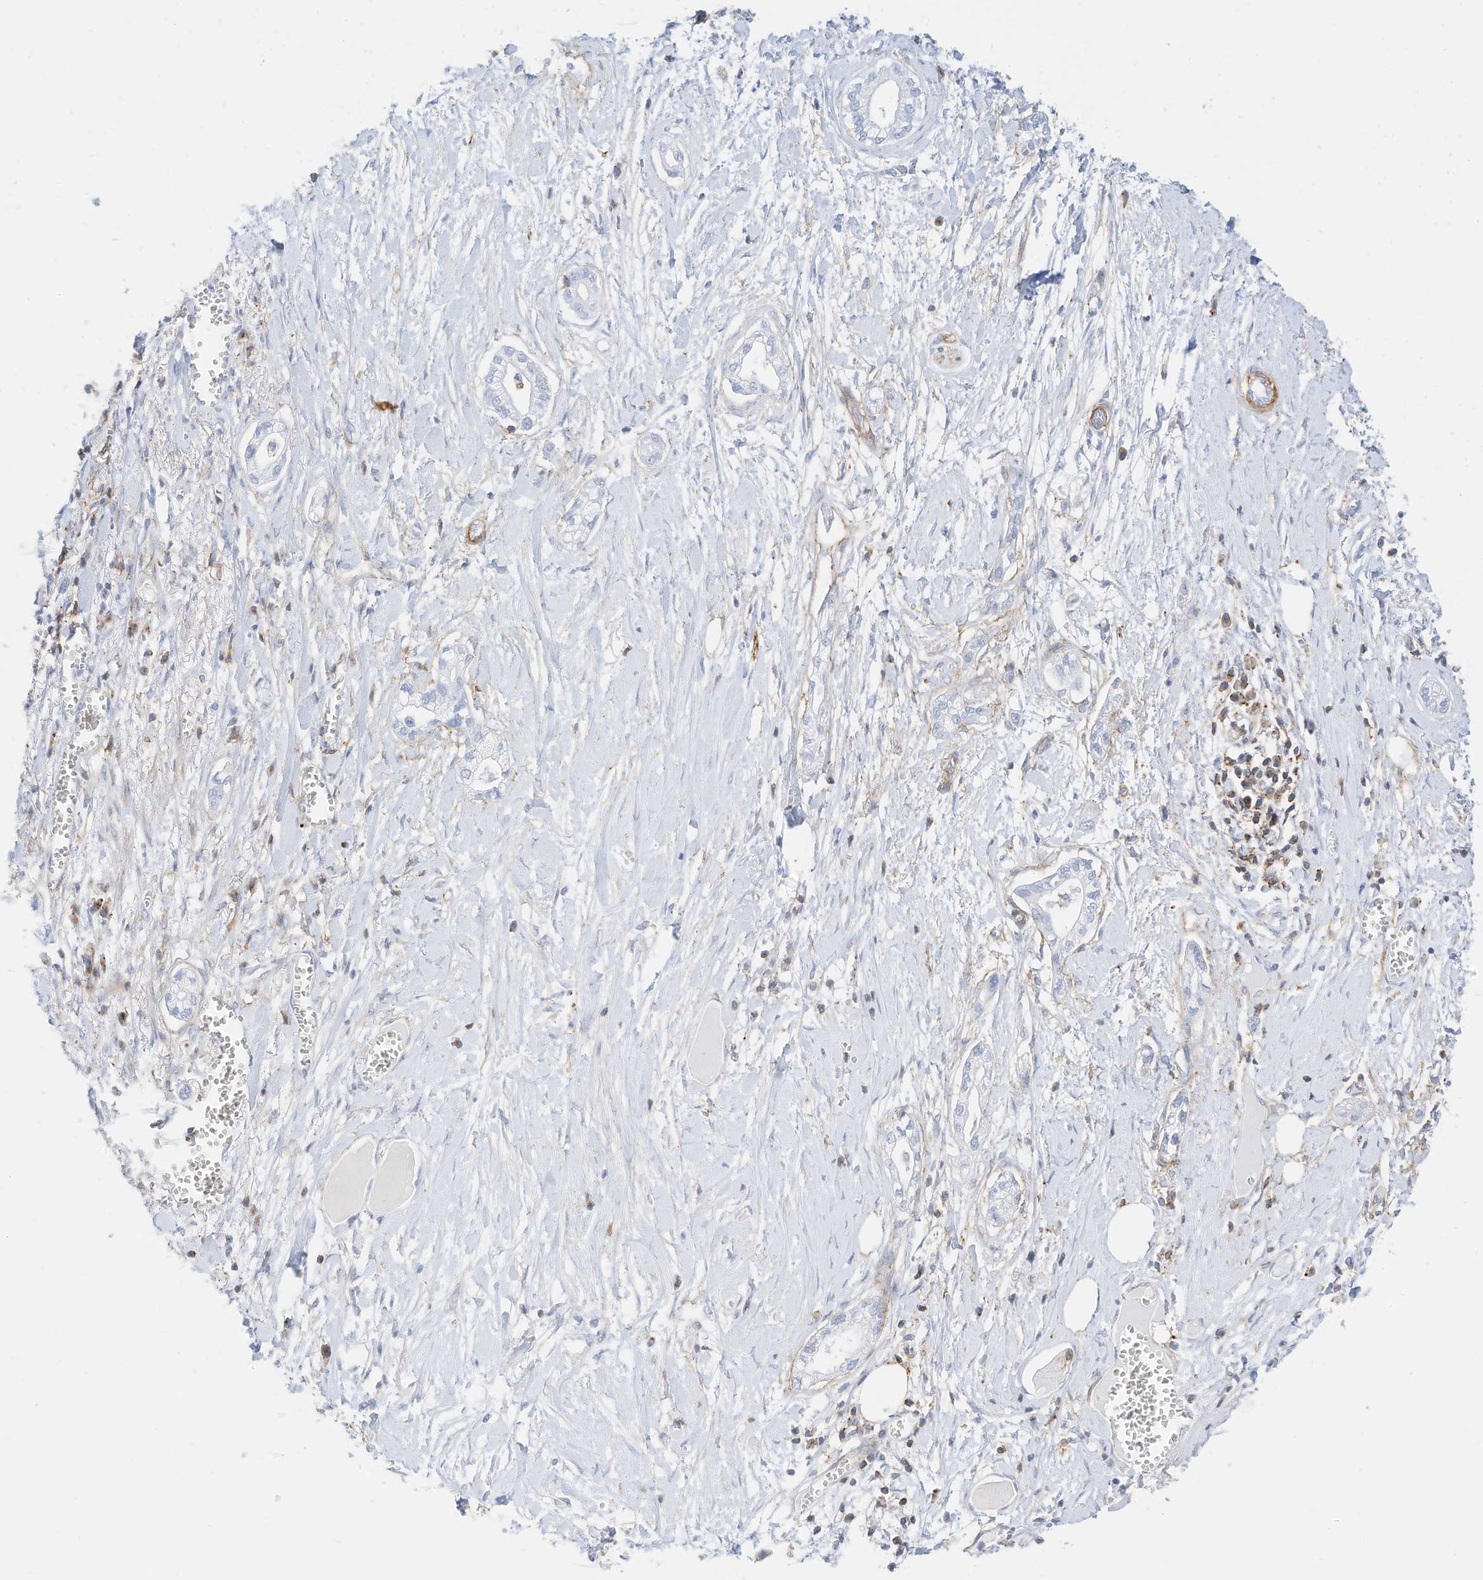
{"staining": {"intensity": "negative", "quantity": "none", "location": "none"}, "tissue": "pancreatic cancer", "cell_type": "Tumor cells", "image_type": "cancer", "snomed": [{"axis": "morphology", "description": "Adenocarcinoma, NOS"}, {"axis": "topography", "description": "Pancreas"}], "caption": "The photomicrograph demonstrates no significant expression in tumor cells of pancreatic cancer (adenocarcinoma).", "gene": "TXNDC9", "patient": {"sex": "male", "age": 68}}